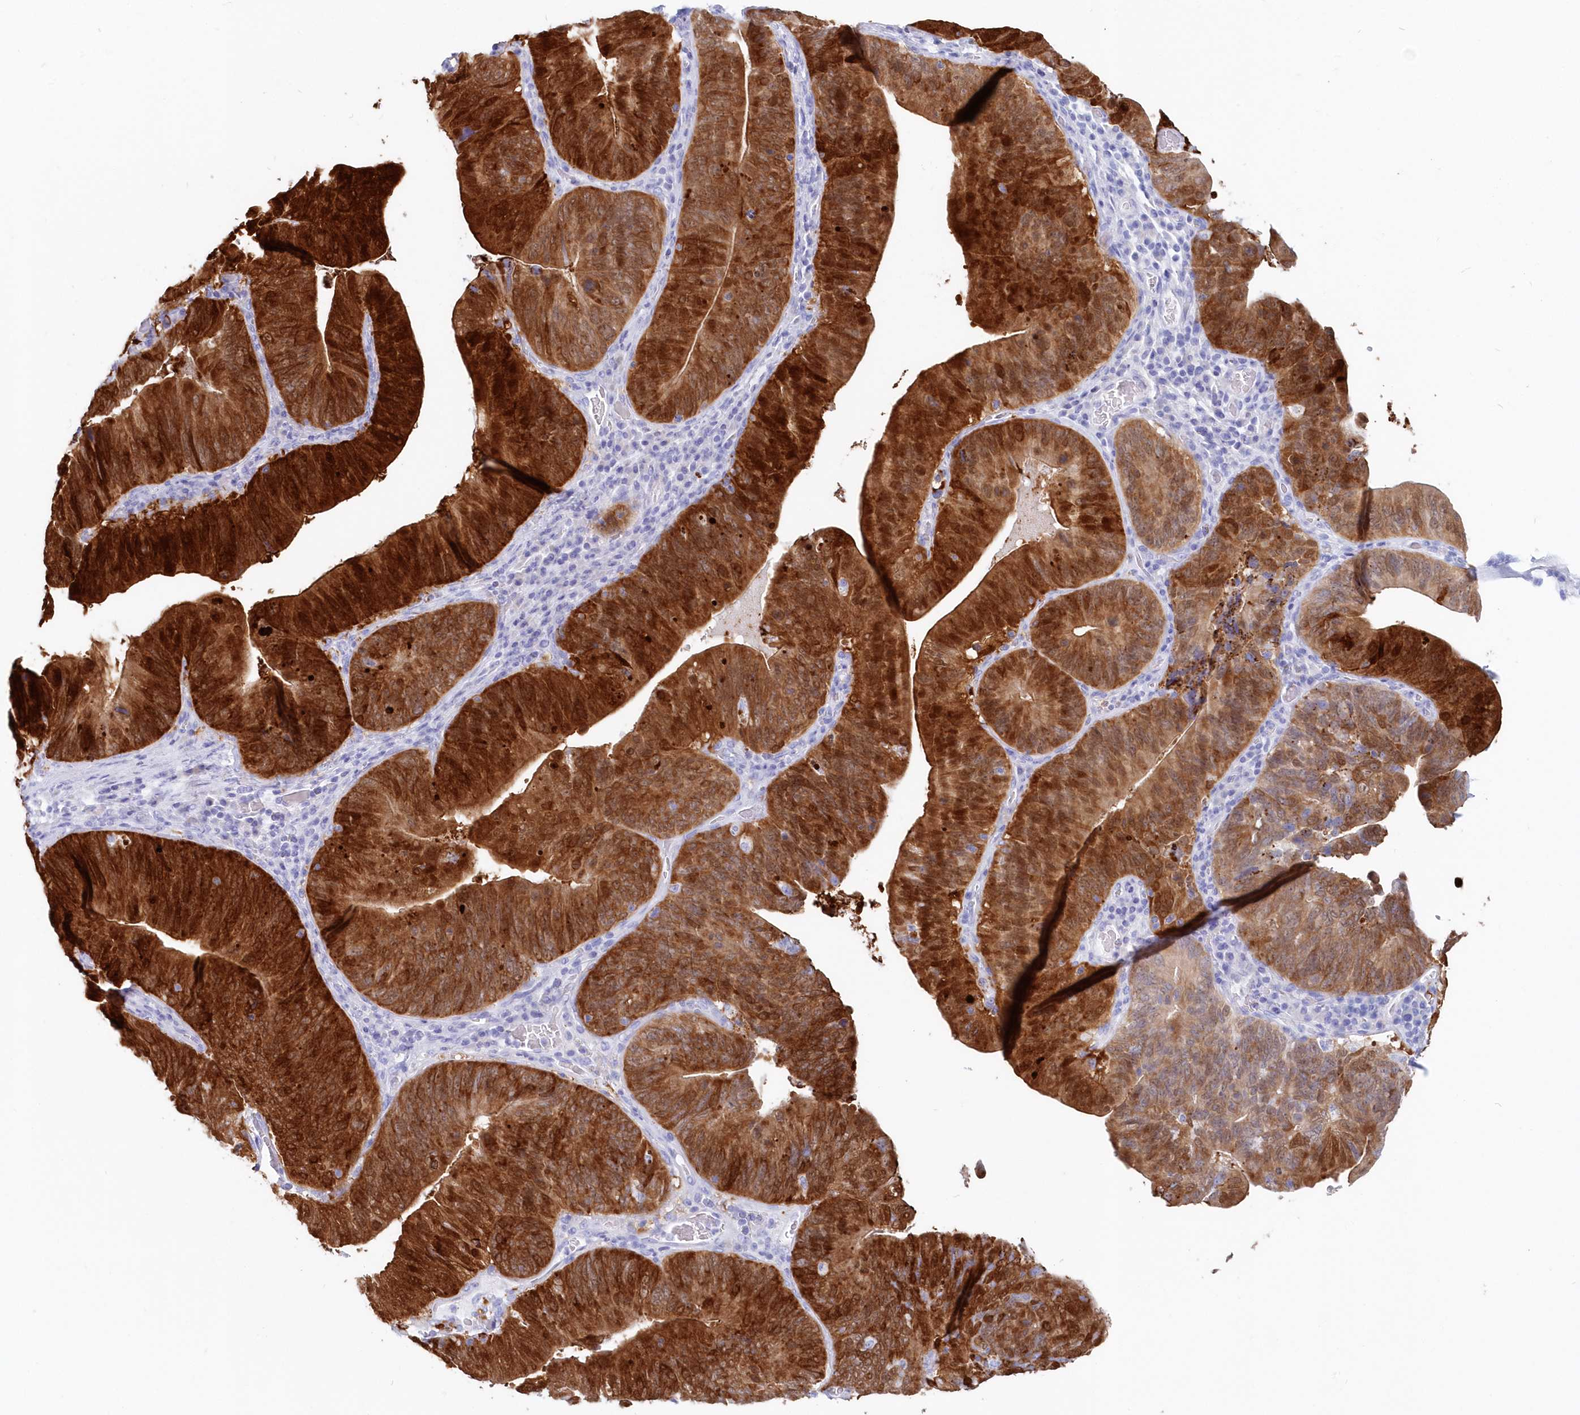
{"staining": {"intensity": "strong", "quantity": ">75%", "location": "cytoplasmic/membranous"}, "tissue": "pancreatic cancer", "cell_type": "Tumor cells", "image_type": "cancer", "snomed": [{"axis": "morphology", "description": "Adenocarcinoma, NOS"}, {"axis": "topography", "description": "Pancreas"}], "caption": "Pancreatic cancer stained with immunohistochemistry displays strong cytoplasmic/membranous staining in about >75% of tumor cells. (DAB = brown stain, brightfield microscopy at high magnification).", "gene": "CSNK1G2", "patient": {"sex": "male", "age": 63}}